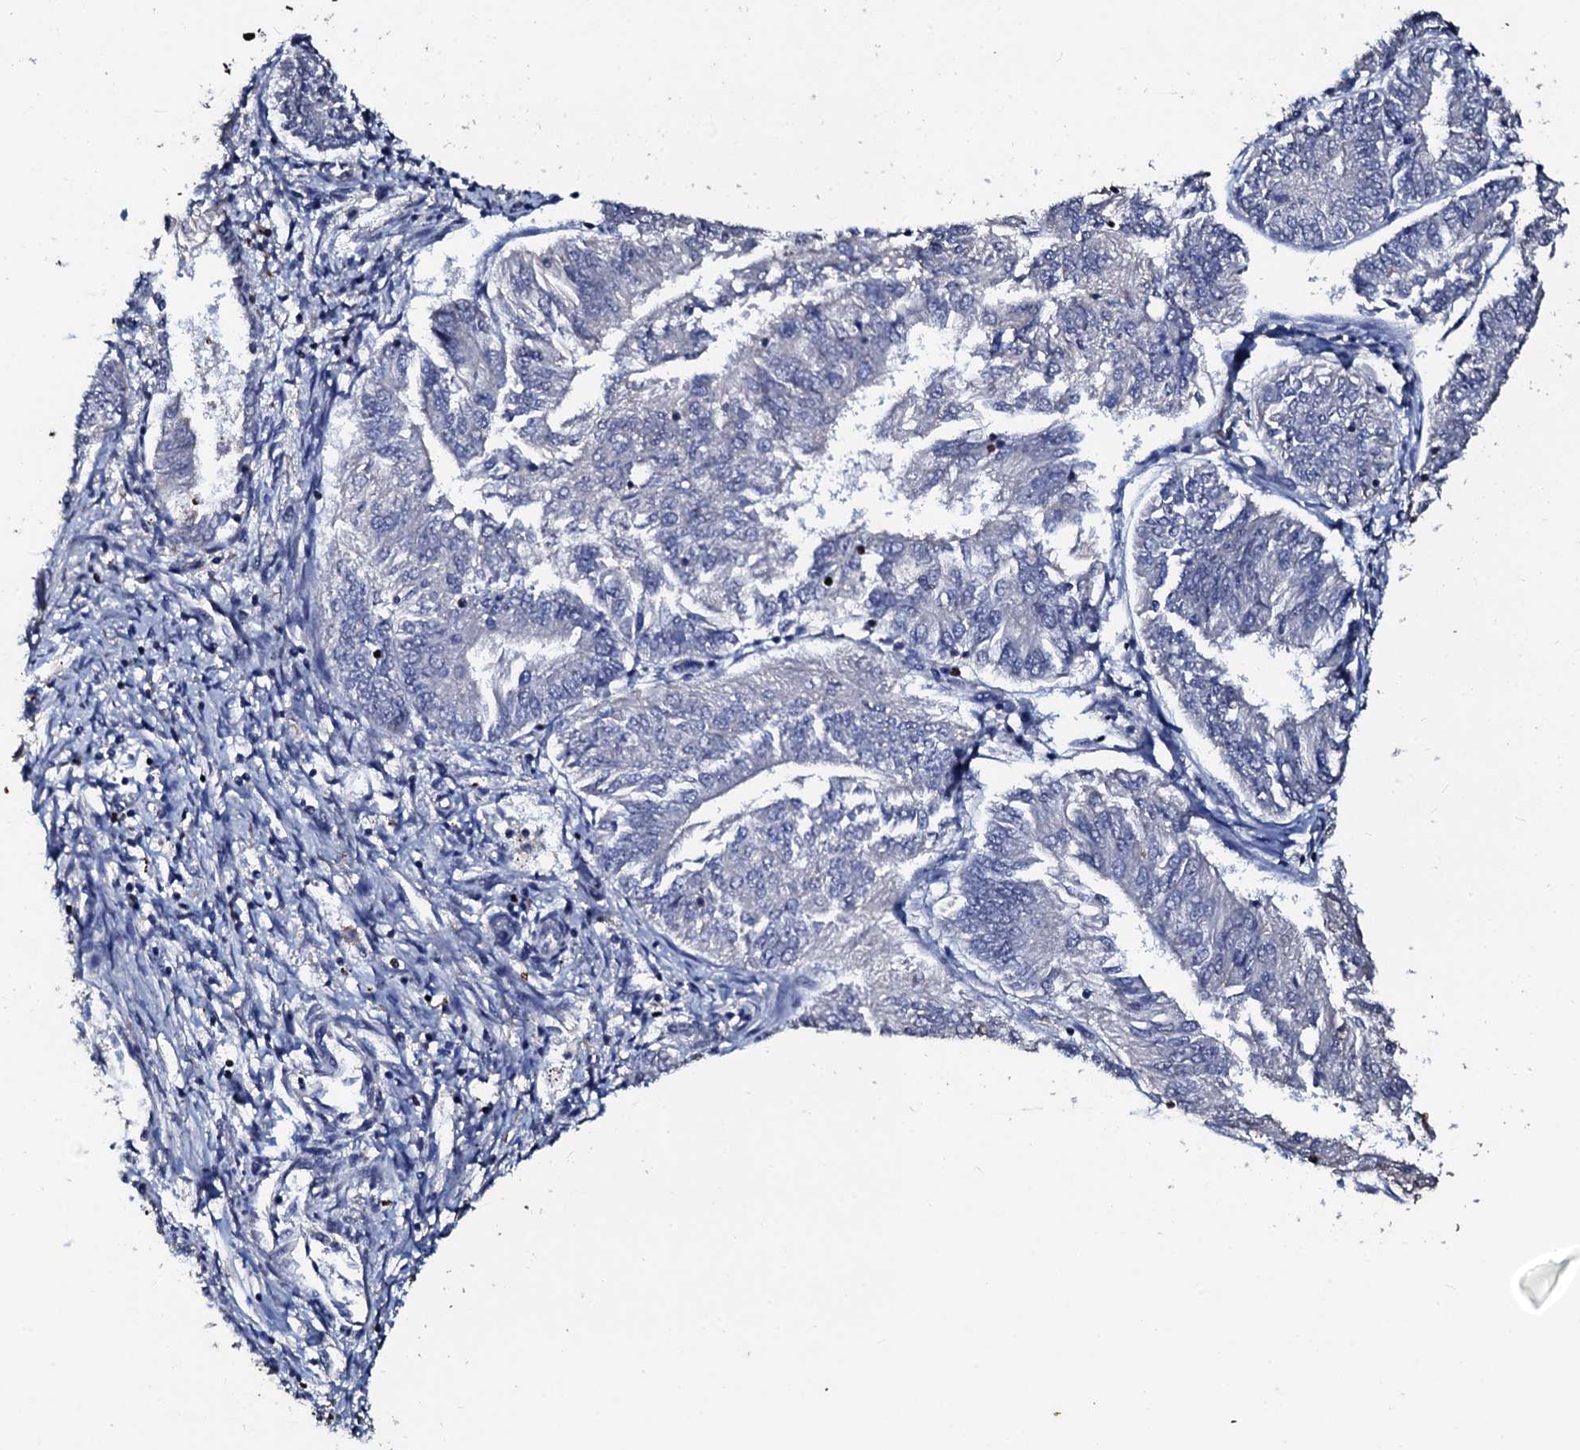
{"staining": {"intensity": "negative", "quantity": "none", "location": "none"}, "tissue": "endometrial cancer", "cell_type": "Tumor cells", "image_type": "cancer", "snomed": [{"axis": "morphology", "description": "Adenocarcinoma, NOS"}, {"axis": "topography", "description": "Endometrium"}], "caption": "Endometrial adenocarcinoma was stained to show a protein in brown. There is no significant positivity in tumor cells.", "gene": "SLC37A4", "patient": {"sex": "female", "age": 58}}